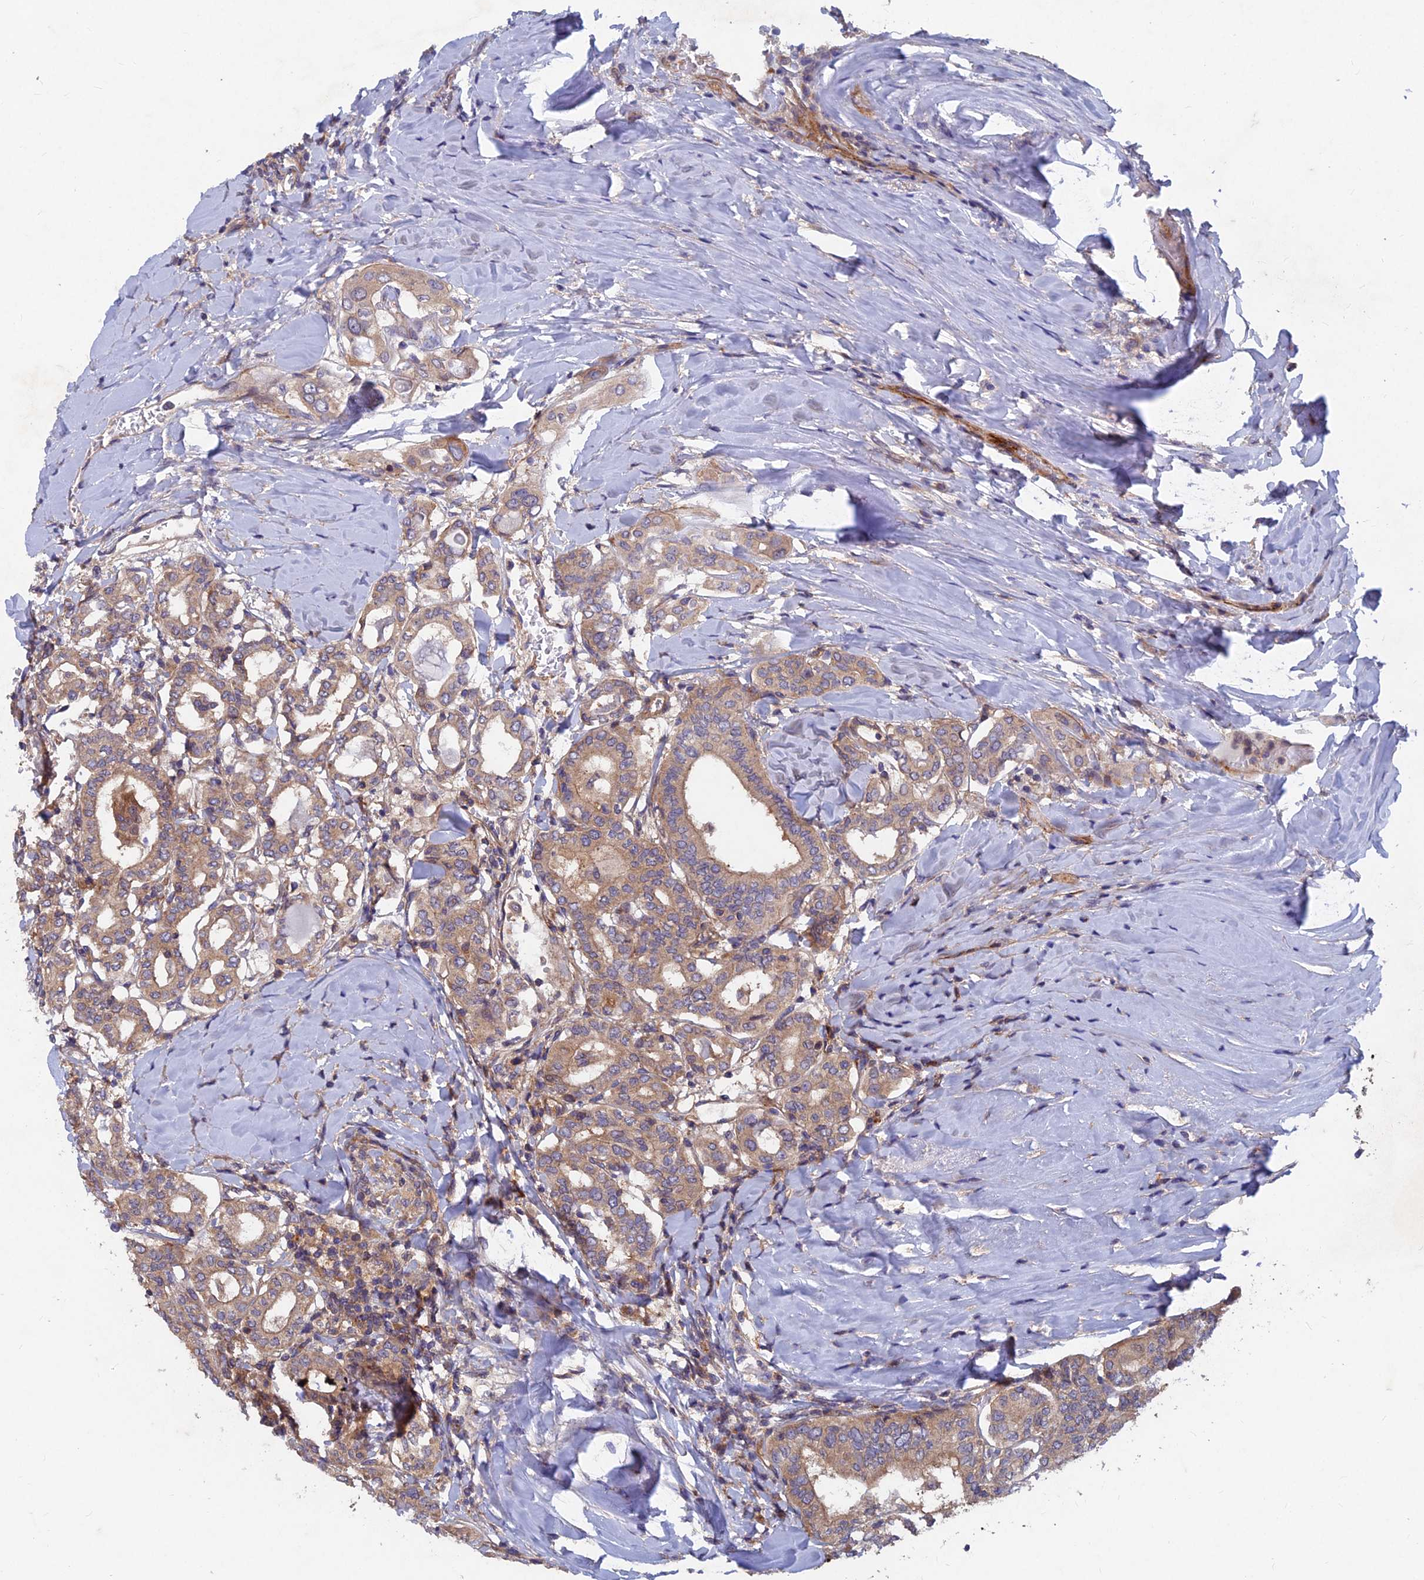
{"staining": {"intensity": "moderate", "quantity": ">75%", "location": "cytoplasmic/membranous"}, "tissue": "thyroid cancer", "cell_type": "Tumor cells", "image_type": "cancer", "snomed": [{"axis": "morphology", "description": "Papillary adenocarcinoma, NOS"}, {"axis": "topography", "description": "Thyroid gland"}], "caption": "This histopathology image reveals thyroid papillary adenocarcinoma stained with immunohistochemistry to label a protein in brown. The cytoplasmic/membranous of tumor cells show moderate positivity for the protein. Nuclei are counter-stained blue.", "gene": "NCAPG", "patient": {"sex": "female", "age": 72}}